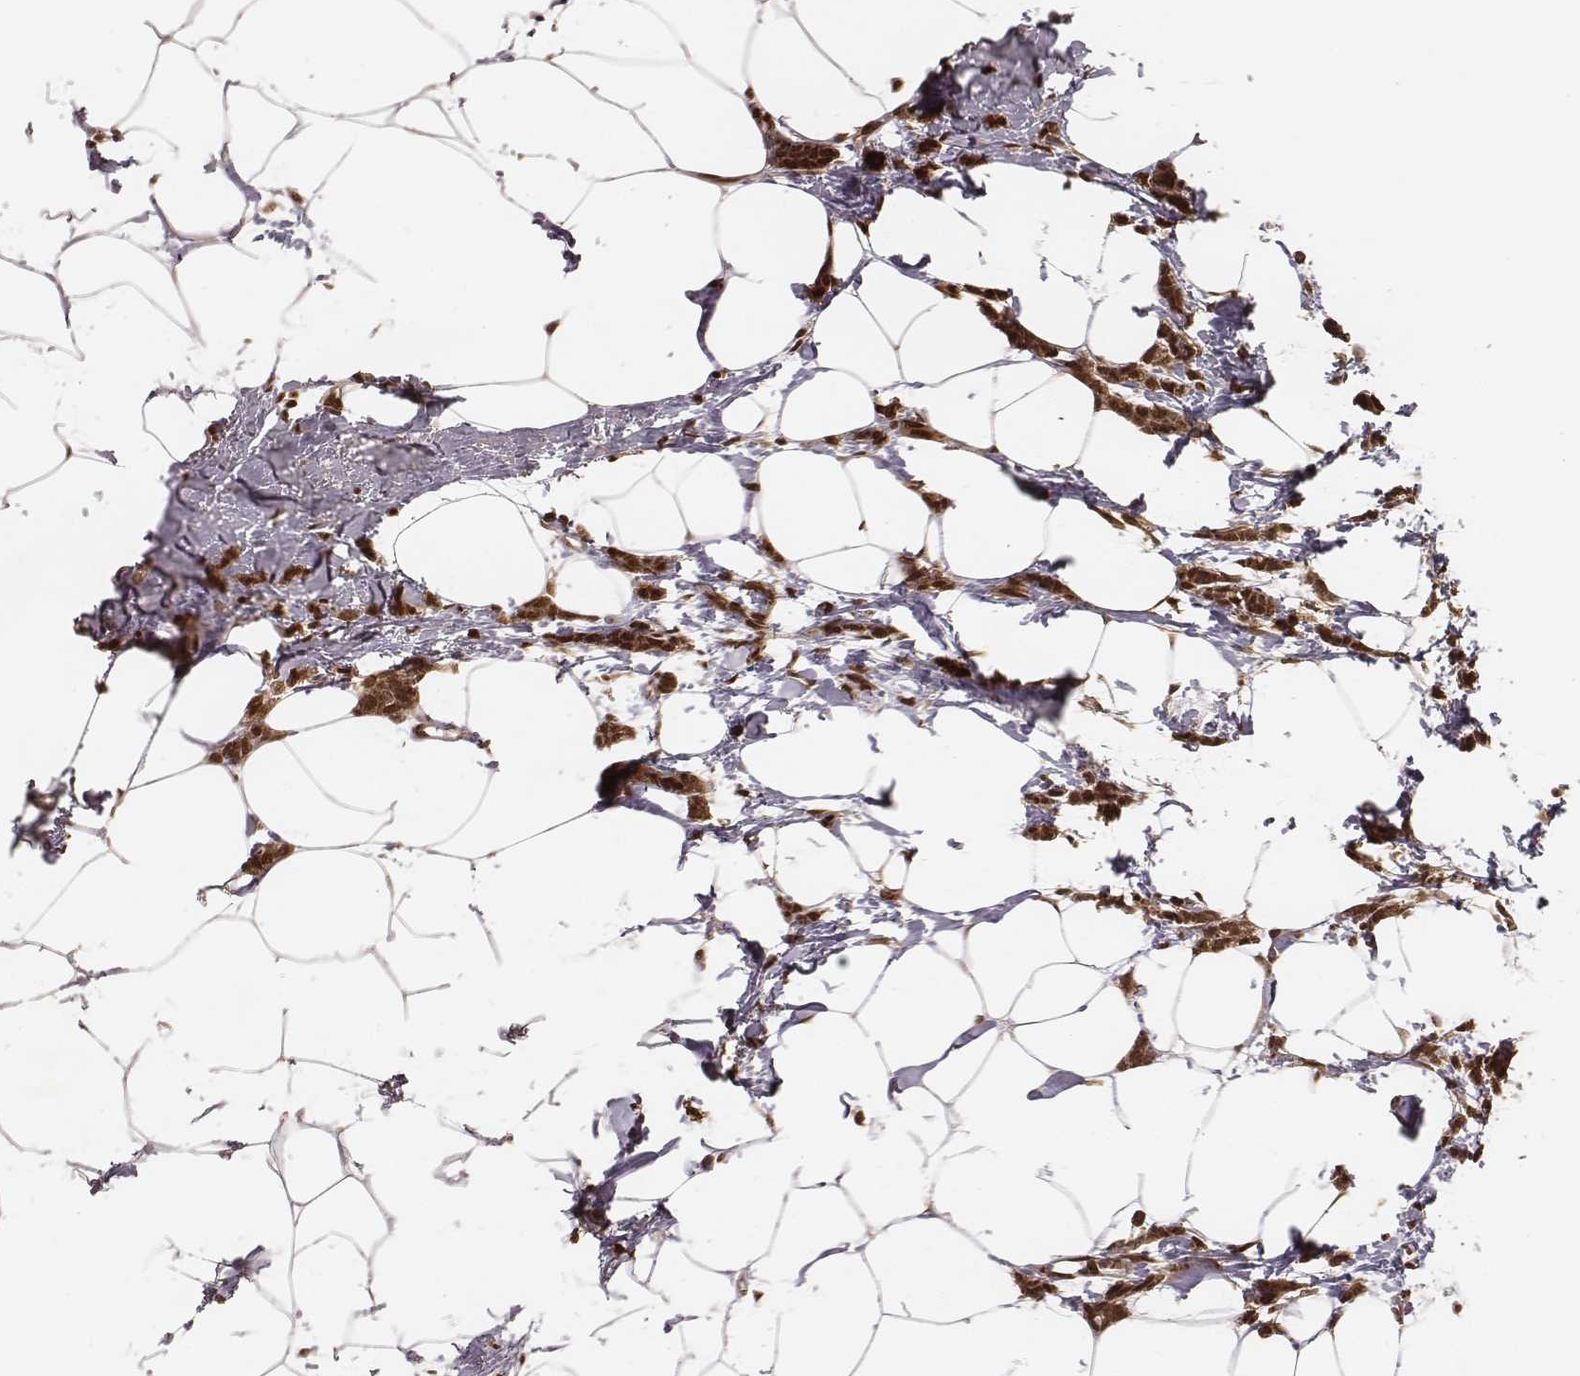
{"staining": {"intensity": "strong", "quantity": ">75%", "location": "cytoplasmic/membranous,nuclear"}, "tissue": "breast cancer", "cell_type": "Tumor cells", "image_type": "cancer", "snomed": [{"axis": "morphology", "description": "Duct carcinoma"}, {"axis": "topography", "description": "Breast"}], "caption": "Protein expression analysis of breast infiltrating ductal carcinoma displays strong cytoplasmic/membranous and nuclear expression in approximately >75% of tumor cells. The staining was performed using DAB (3,3'-diaminobenzidine), with brown indicating positive protein expression. Nuclei are stained blue with hematoxylin.", "gene": "NFX1", "patient": {"sex": "female", "age": 40}}